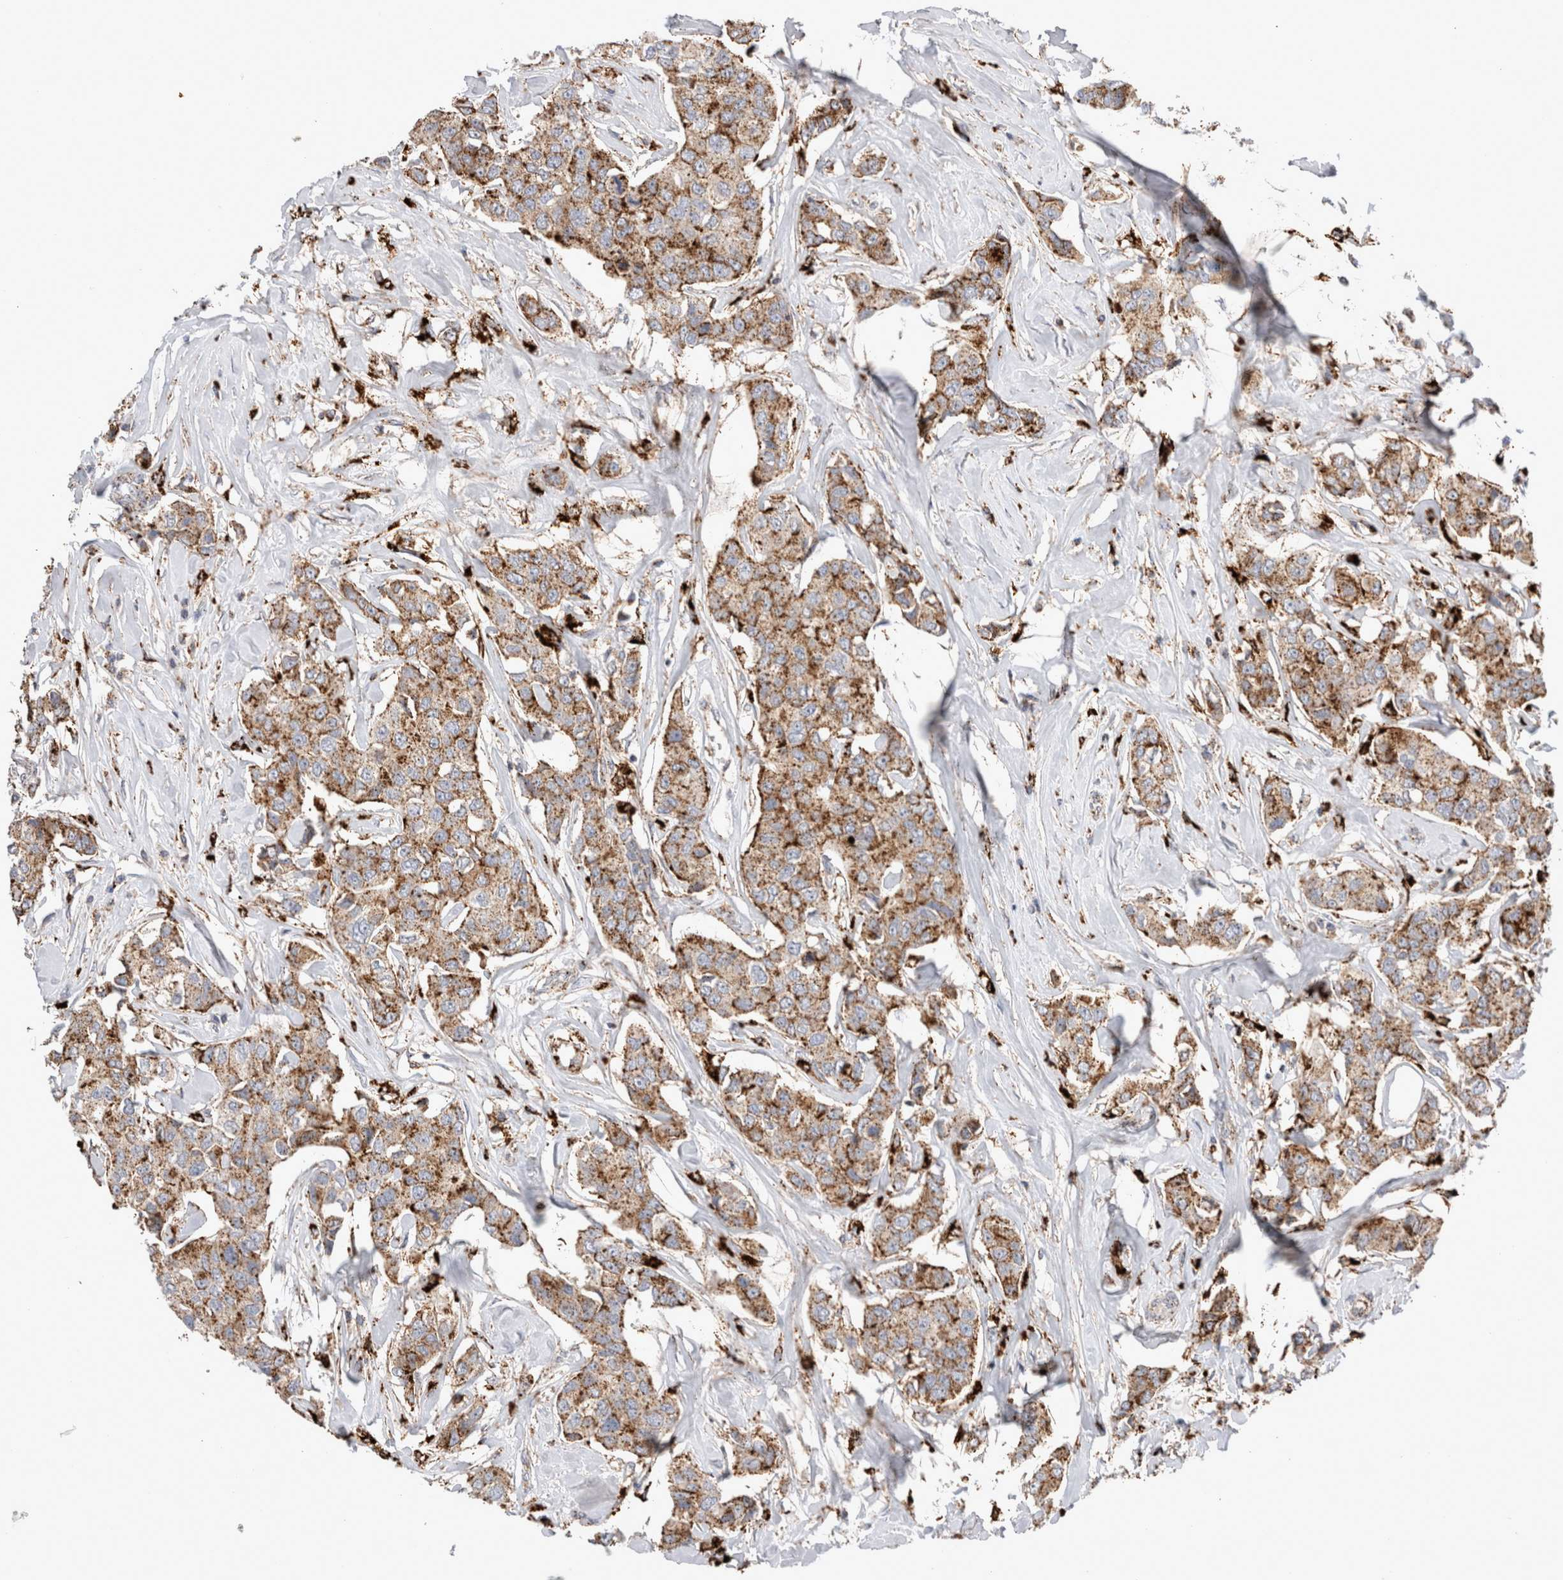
{"staining": {"intensity": "moderate", "quantity": ">75%", "location": "cytoplasmic/membranous"}, "tissue": "breast cancer", "cell_type": "Tumor cells", "image_type": "cancer", "snomed": [{"axis": "morphology", "description": "Duct carcinoma"}, {"axis": "topography", "description": "Breast"}], "caption": "A brown stain shows moderate cytoplasmic/membranous positivity of a protein in human breast infiltrating ductal carcinoma tumor cells.", "gene": "CTSA", "patient": {"sex": "female", "age": 80}}